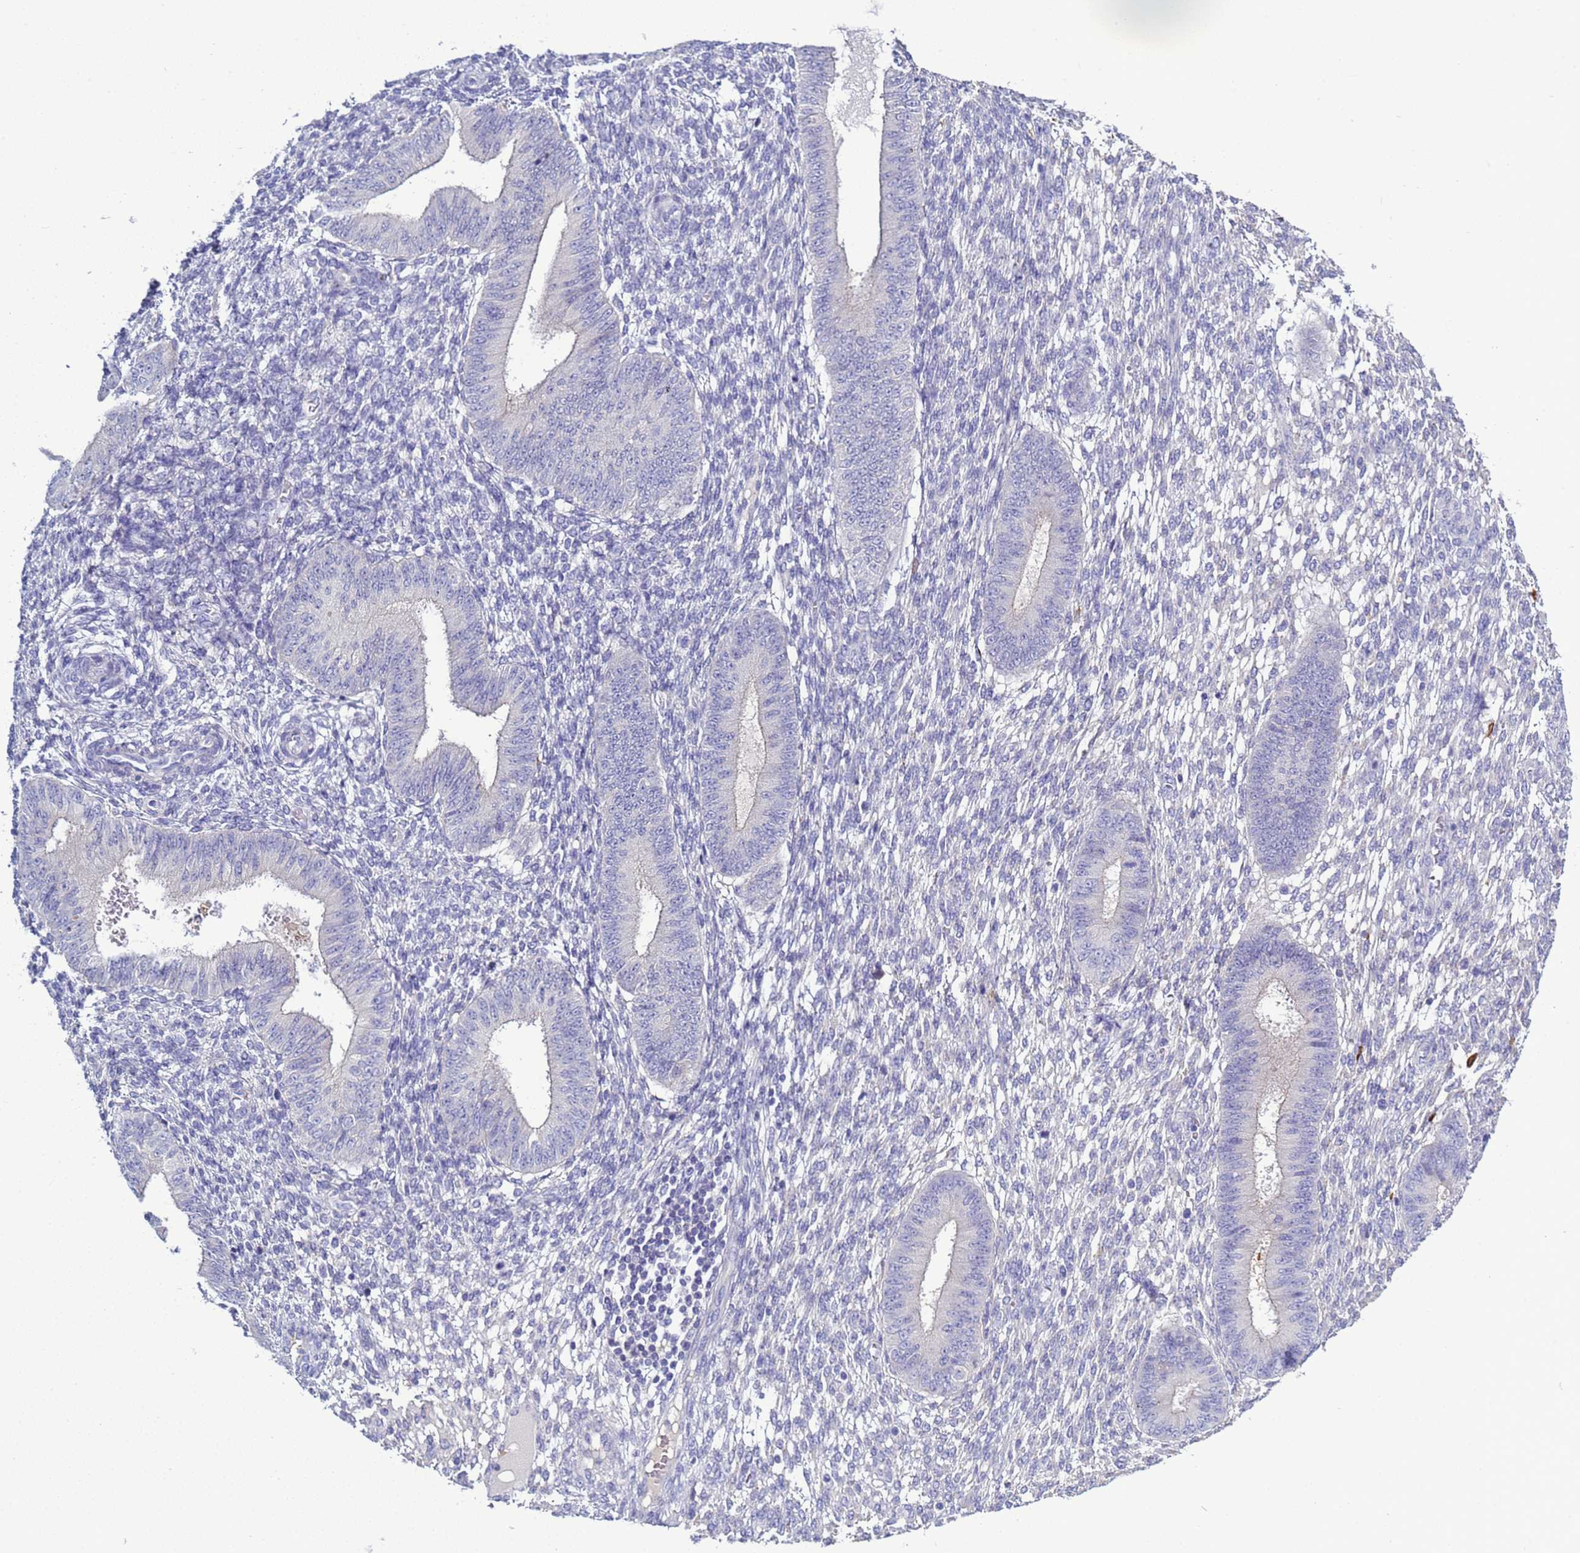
{"staining": {"intensity": "negative", "quantity": "none", "location": "none"}, "tissue": "endometrium", "cell_type": "Cells in endometrial stroma", "image_type": "normal", "snomed": [{"axis": "morphology", "description": "Normal tissue, NOS"}, {"axis": "topography", "description": "Endometrium"}], "caption": "This is a image of IHC staining of normal endometrium, which shows no positivity in cells in endometrial stroma. Brightfield microscopy of IHC stained with DAB (brown) and hematoxylin (blue), captured at high magnification.", "gene": "C4orf46", "patient": {"sex": "female", "age": 49}}